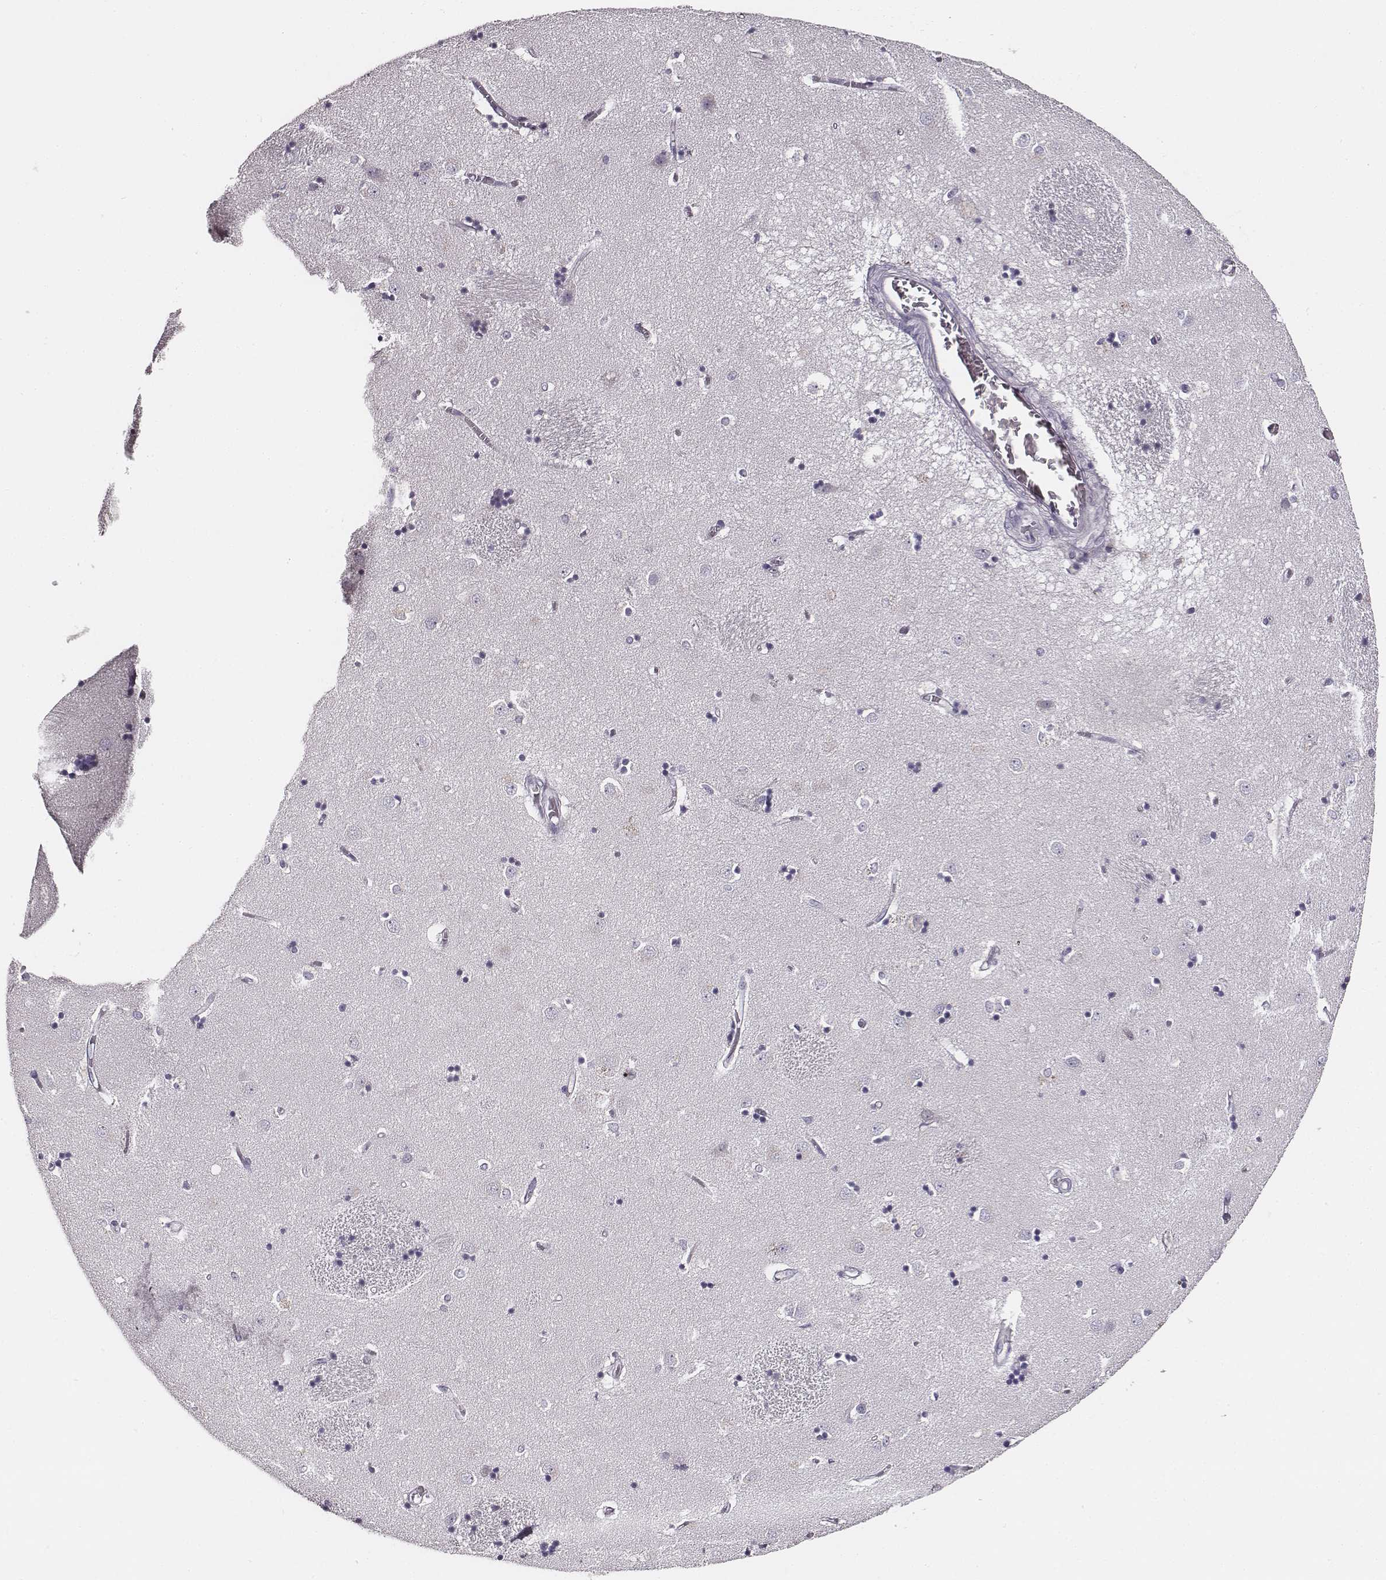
{"staining": {"intensity": "negative", "quantity": "none", "location": "none"}, "tissue": "caudate", "cell_type": "Glial cells", "image_type": "normal", "snomed": [{"axis": "morphology", "description": "Normal tissue, NOS"}, {"axis": "topography", "description": "Lateral ventricle wall"}], "caption": "High power microscopy photomicrograph of an immunohistochemistry image of benign caudate, revealing no significant positivity in glial cells. The staining is performed using DAB brown chromogen with nuclei counter-stained in using hematoxylin.", "gene": "UBL4B", "patient": {"sex": "male", "age": 54}}